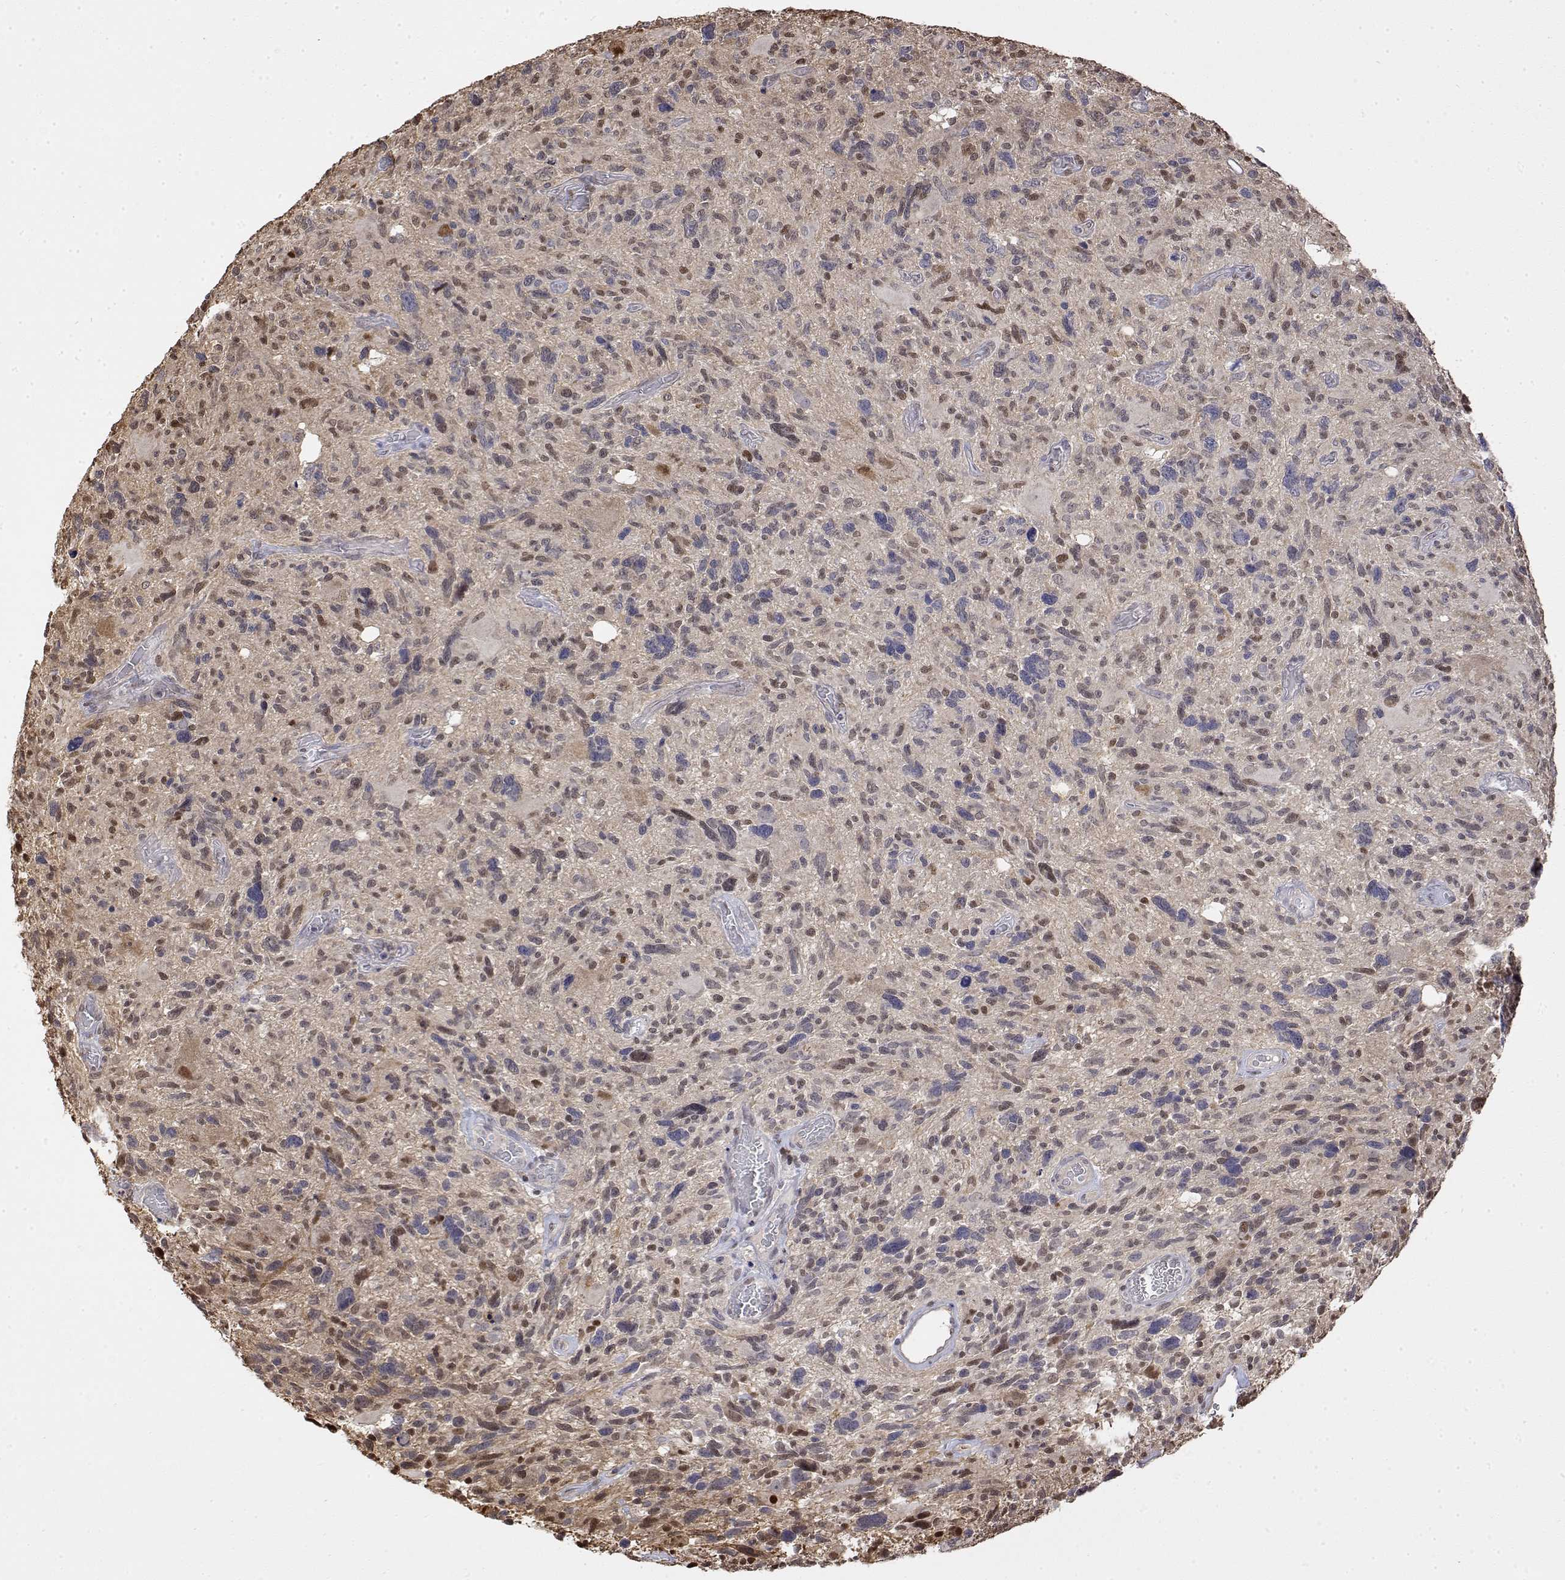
{"staining": {"intensity": "moderate", "quantity": "<25%", "location": "nuclear"}, "tissue": "glioma", "cell_type": "Tumor cells", "image_type": "cancer", "snomed": [{"axis": "morphology", "description": "Glioma, malignant, High grade"}, {"axis": "topography", "description": "Brain"}], "caption": "A brown stain highlights moderate nuclear staining of a protein in high-grade glioma (malignant) tumor cells. (DAB (3,3'-diaminobenzidine) = brown stain, brightfield microscopy at high magnification).", "gene": "TPI1", "patient": {"sex": "male", "age": 49}}